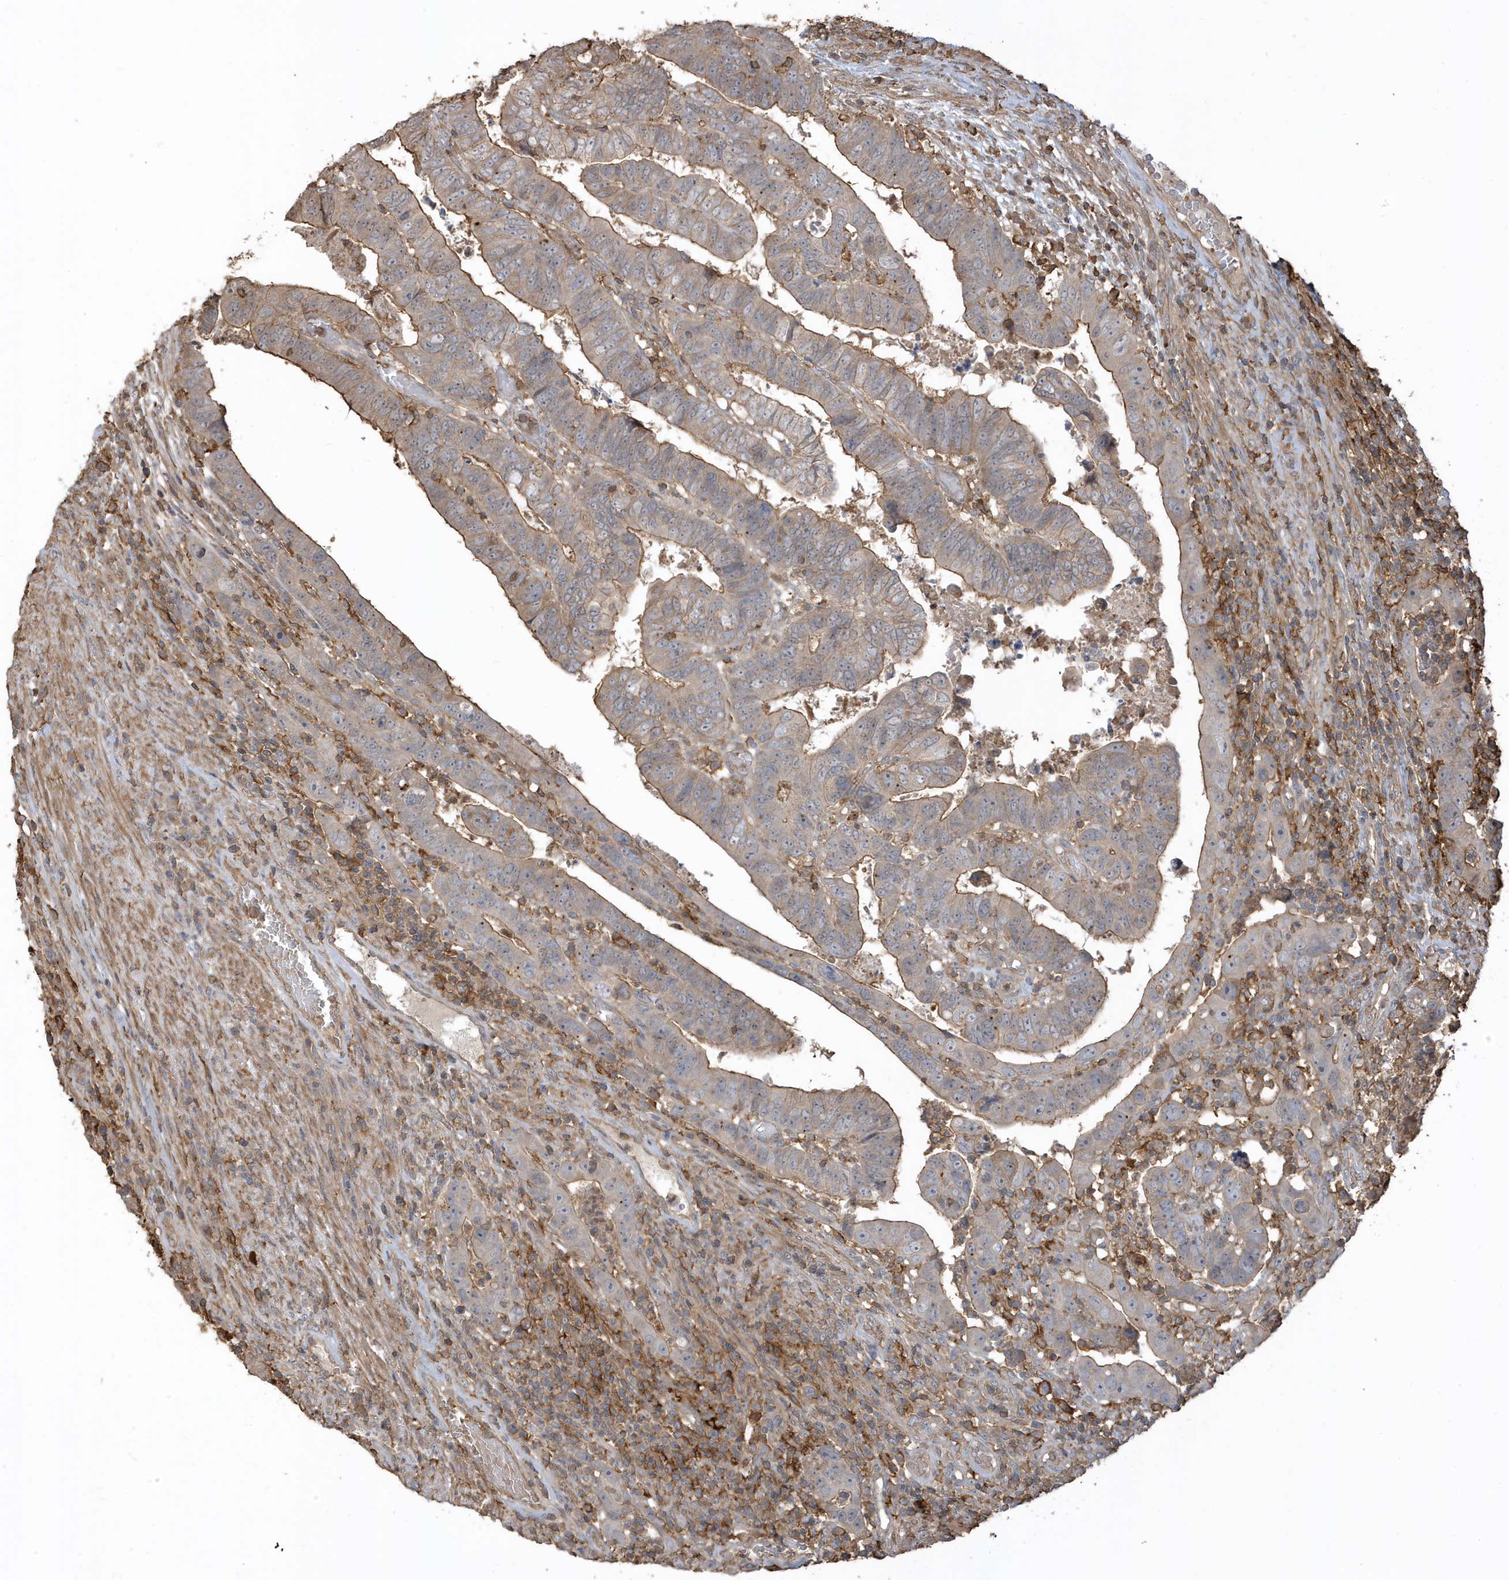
{"staining": {"intensity": "moderate", "quantity": "25%-75%", "location": "cytoplasmic/membranous"}, "tissue": "colorectal cancer", "cell_type": "Tumor cells", "image_type": "cancer", "snomed": [{"axis": "morphology", "description": "Normal tissue, NOS"}, {"axis": "morphology", "description": "Adenocarcinoma, NOS"}, {"axis": "topography", "description": "Rectum"}], "caption": "Protein expression analysis of human adenocarcinoma (colorectal) reveals moderate cytoplasmic/membranous expression in about 25%-75% of tumor cells. (DAB = brown stain, brightfield microscopy at high magnification).", "gene": "ZBTB8A", "patient": {"sex": "female", "age": 65}}